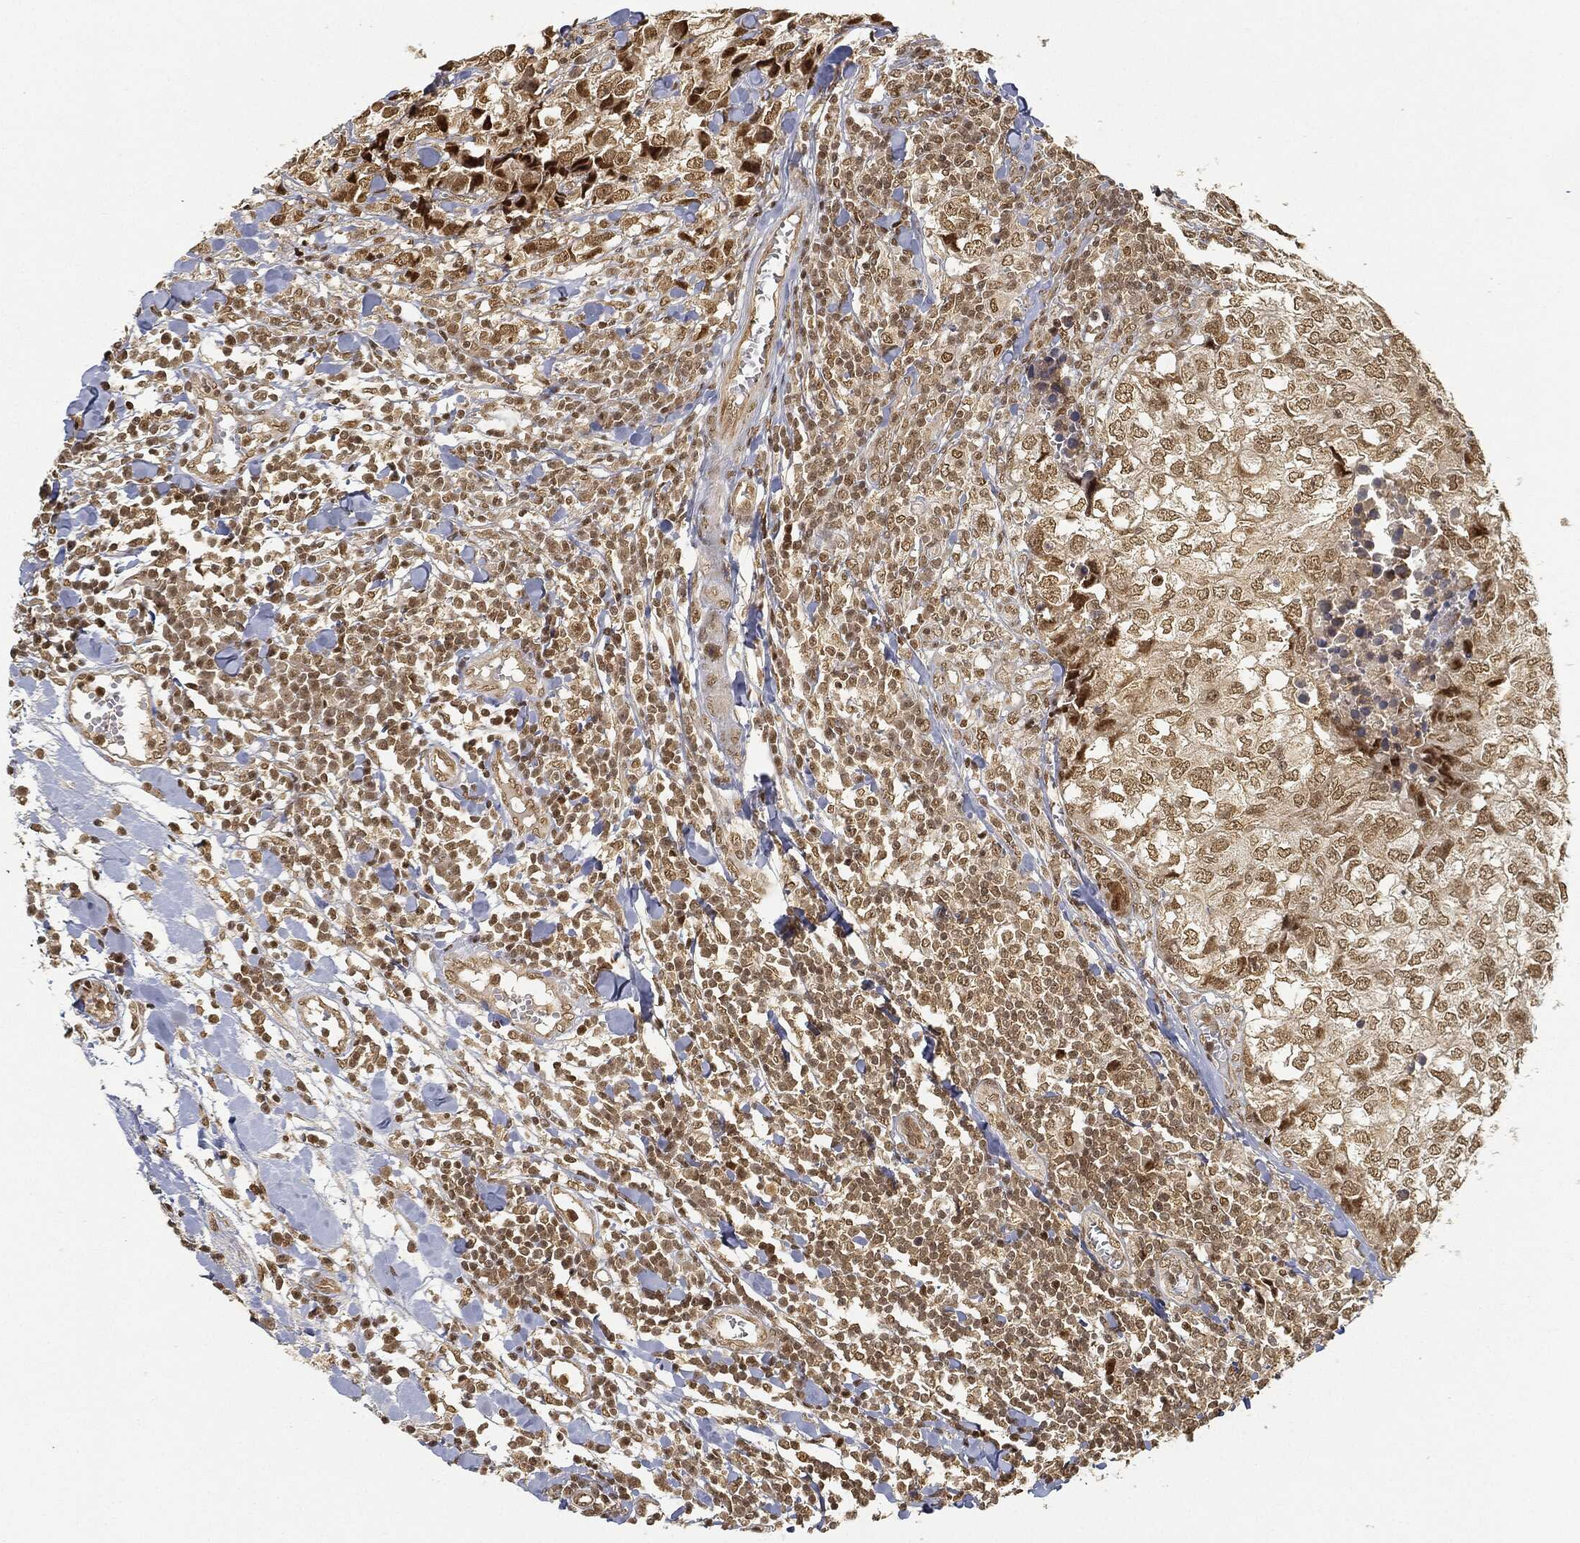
{"staining": {"intensity": "moderate", "quantity": ">75%", "location": "nuclear"}, "tissue": "breast cancer", "cell_type": "Tumor cells", "image_type": "cancer", "snomed": [{"axis": "morphology", "description": "Duct carcinoma"}, {"axis": "topography", "description": "Breast"}], "caption": "The histopathology image displays a brown stain indicating the presence of a protein in the nuclear of tumor cells in intraductal carcinoma (breast).", "gene": "CIB1", "patient": {"sex": "female", "age": 30}}